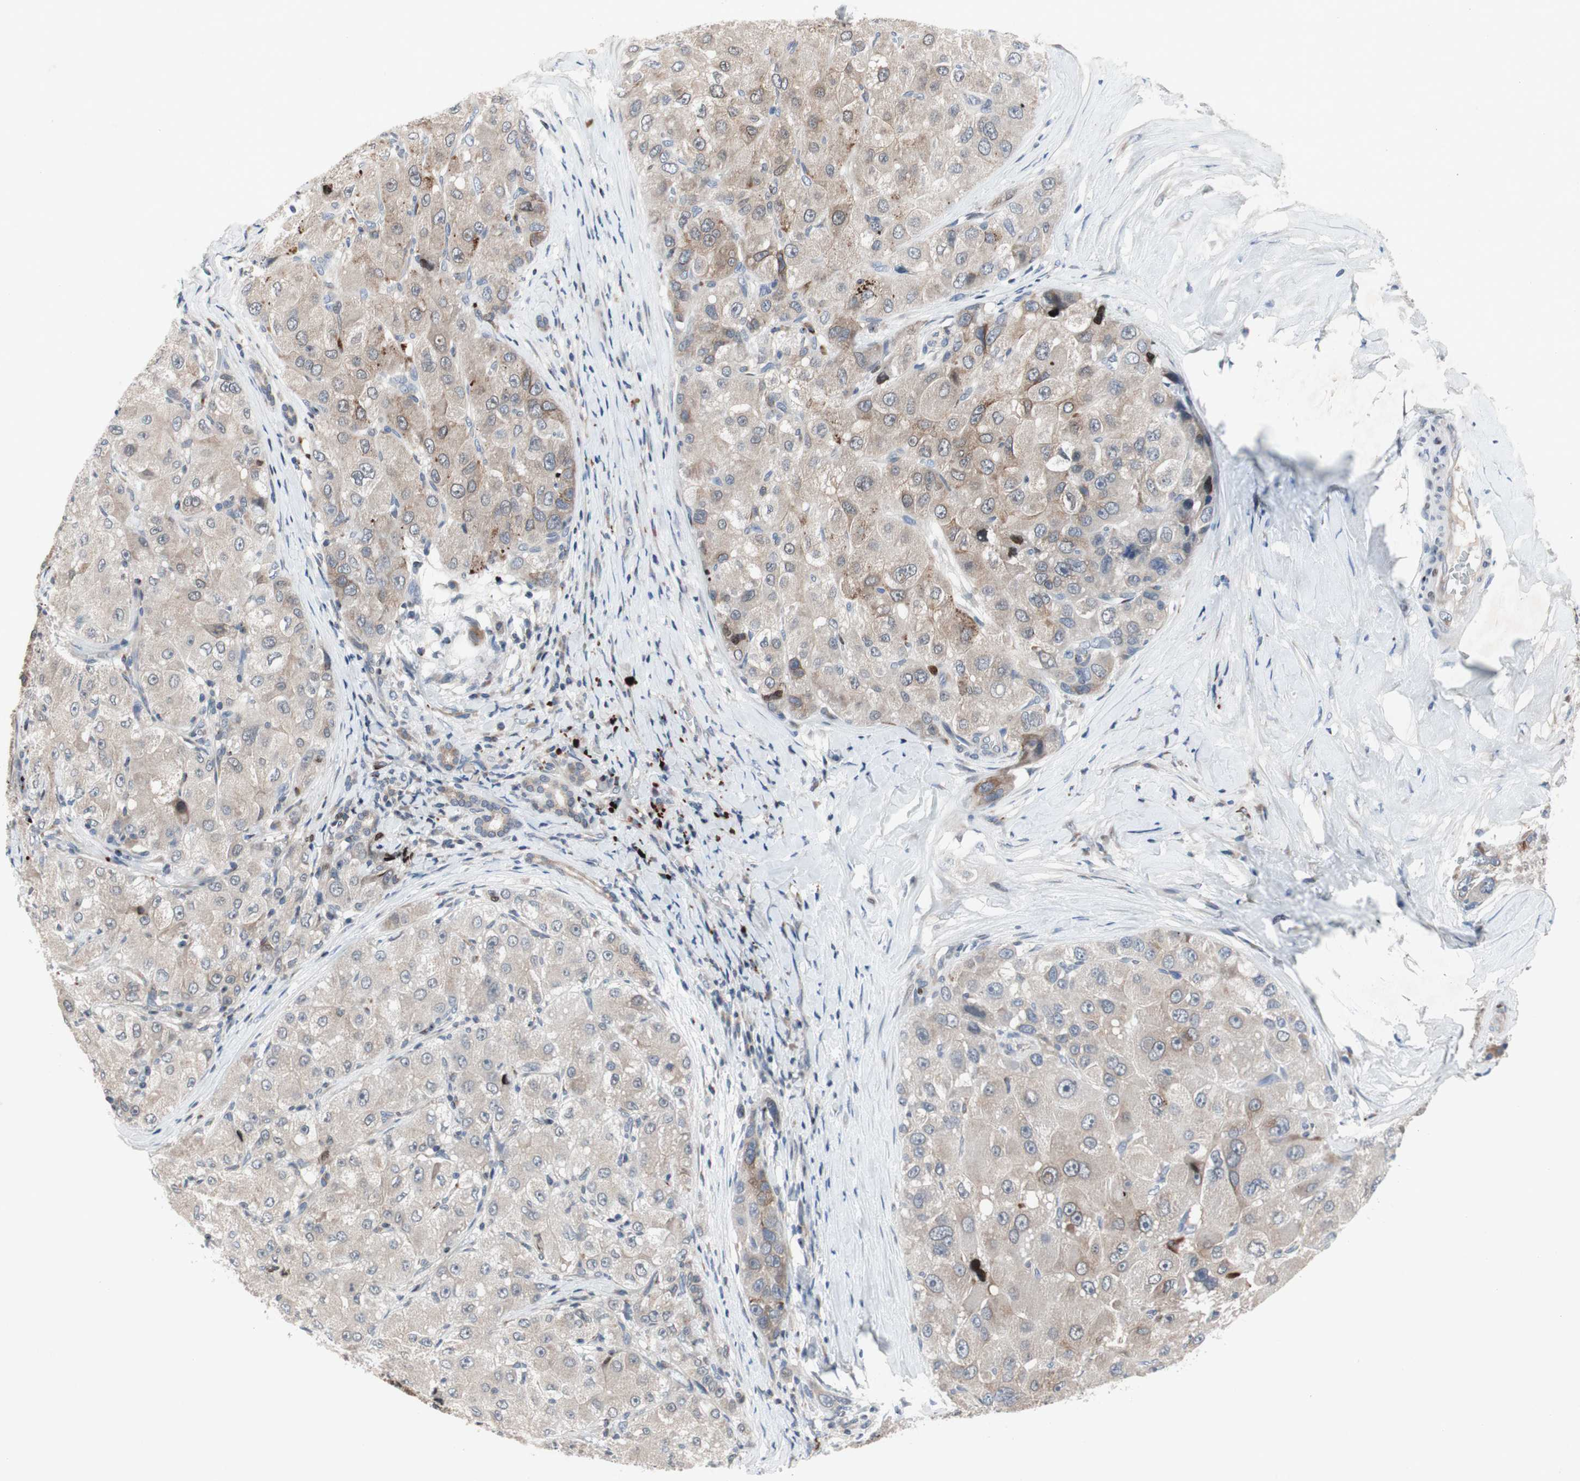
{"staining": {"intensity": "weak", "quantity": "25%-75%", "location": "cytoplasmic/membranous"}, "tissue": "liver cancer", "cell_type": "Tumor cells", "image_type": "cancer", "snomed": [{"axis": "morphology", "description": "Carcinoma, Hepatocellular, NOS"}, {"axis": "topography", "description": "Liver"}], "caption": "A brown stain shows weak cytoplasmic/membranous staining of a protein in hepatocellular carcinoma (liver) tumor cells. (DAB (3,3'-diaminobenzidine) = brown stain, brightfield microscopy at high magnification).", "gene": "MUTYH", "patient": {"sex": "male", "age": 80}}